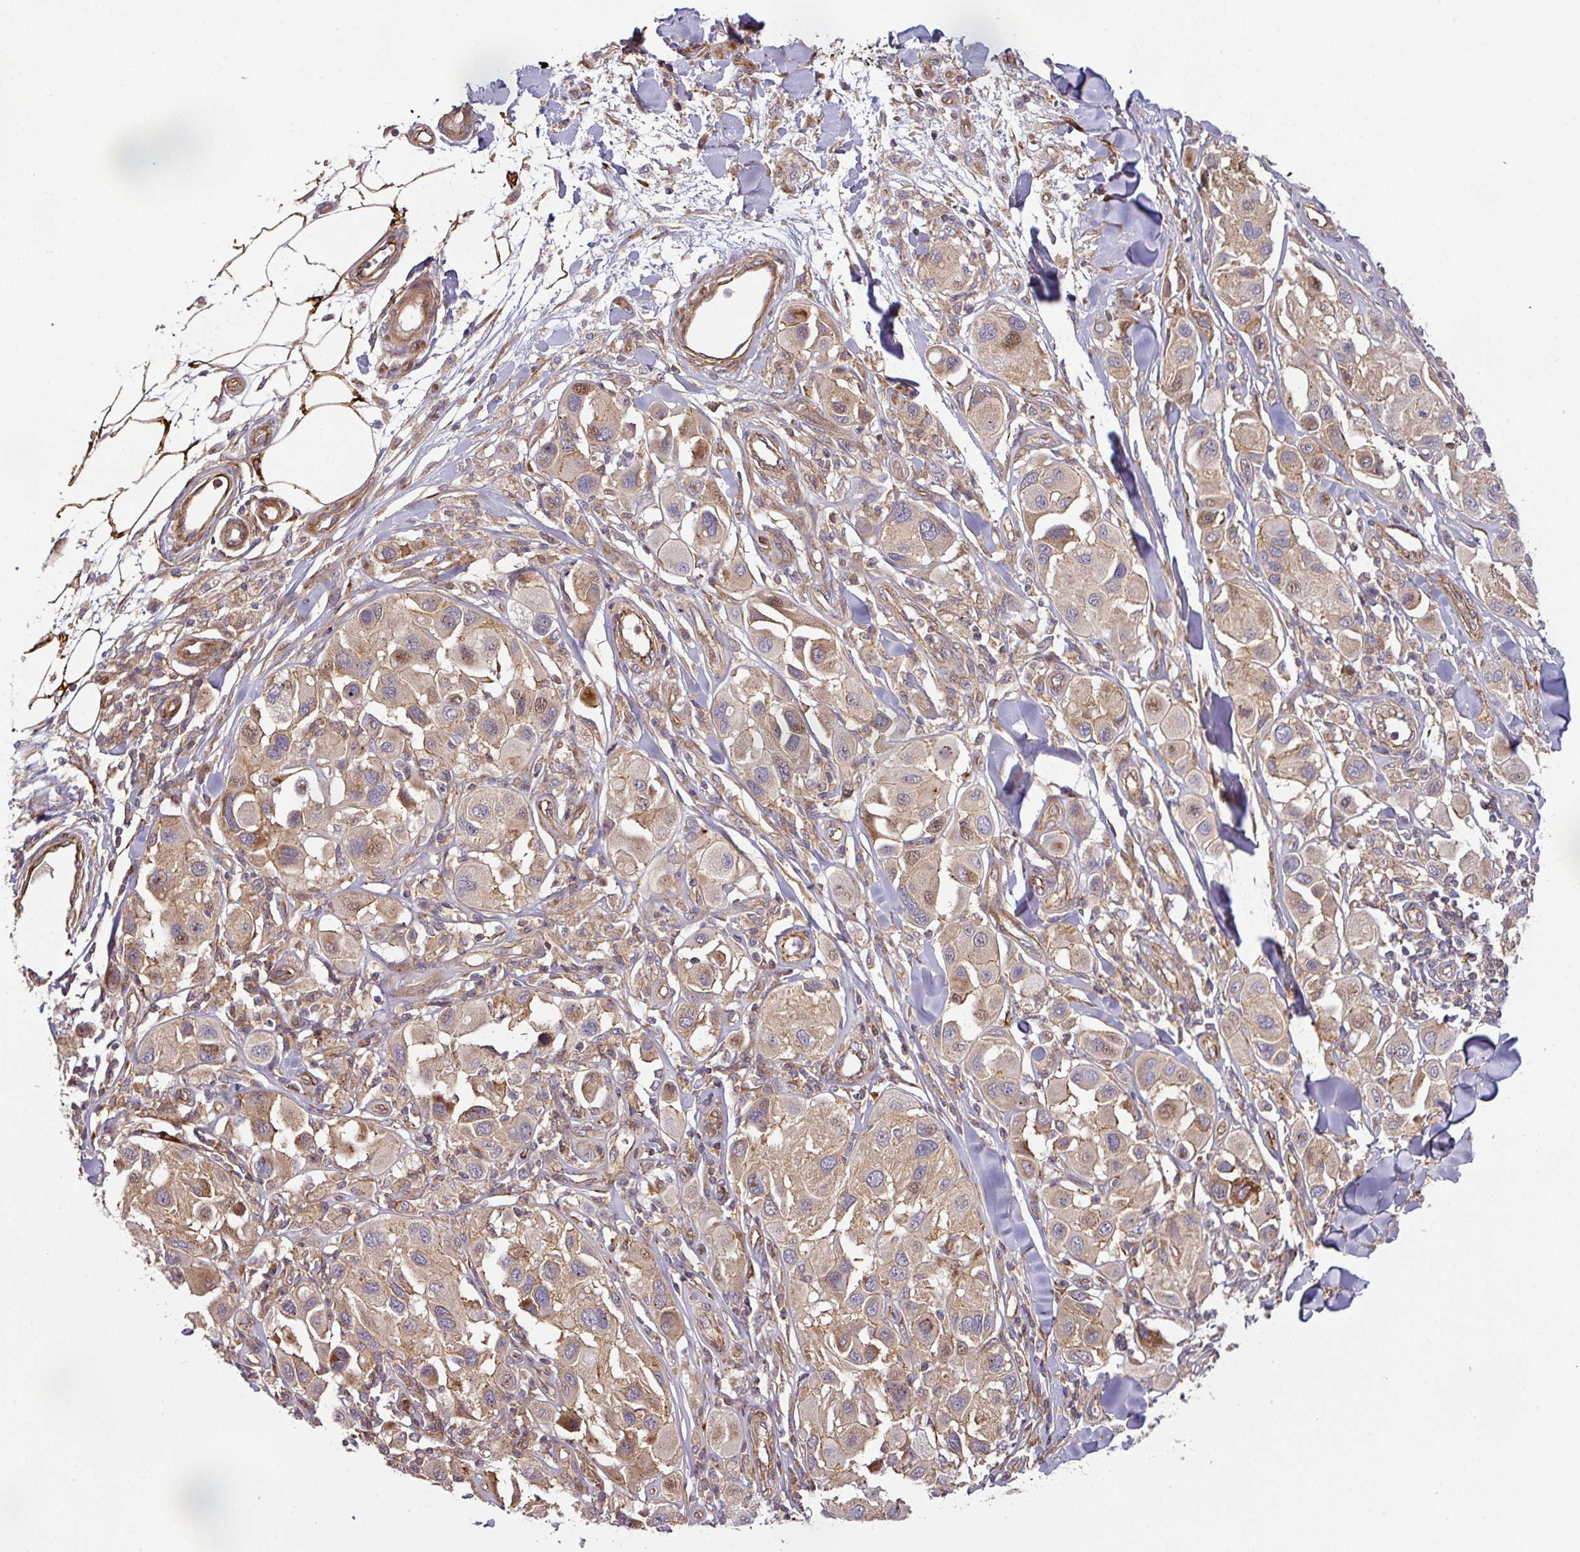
{"staining": {"intensity": "moderate", "quantity": "25%-75%", "location": "cytoplasmic/membranous,nuclear"}, "tissue": "melanoma", "cell_type": "Tumor cells", "image_type": "cancer", "snomed": [{"axis": "morphology", "description": "Malignant melanoma, Metastatic site"}, {"axis": "topography", "description": "Skin"}], "caption": "Melanoma stained with IHC reveals moderate cytoplasmic/membranous and nuclear staining in approximately 25%-75% of tumor cells.", "gene": "CASP2", "patient": {"sex": "male", "age": 41}}